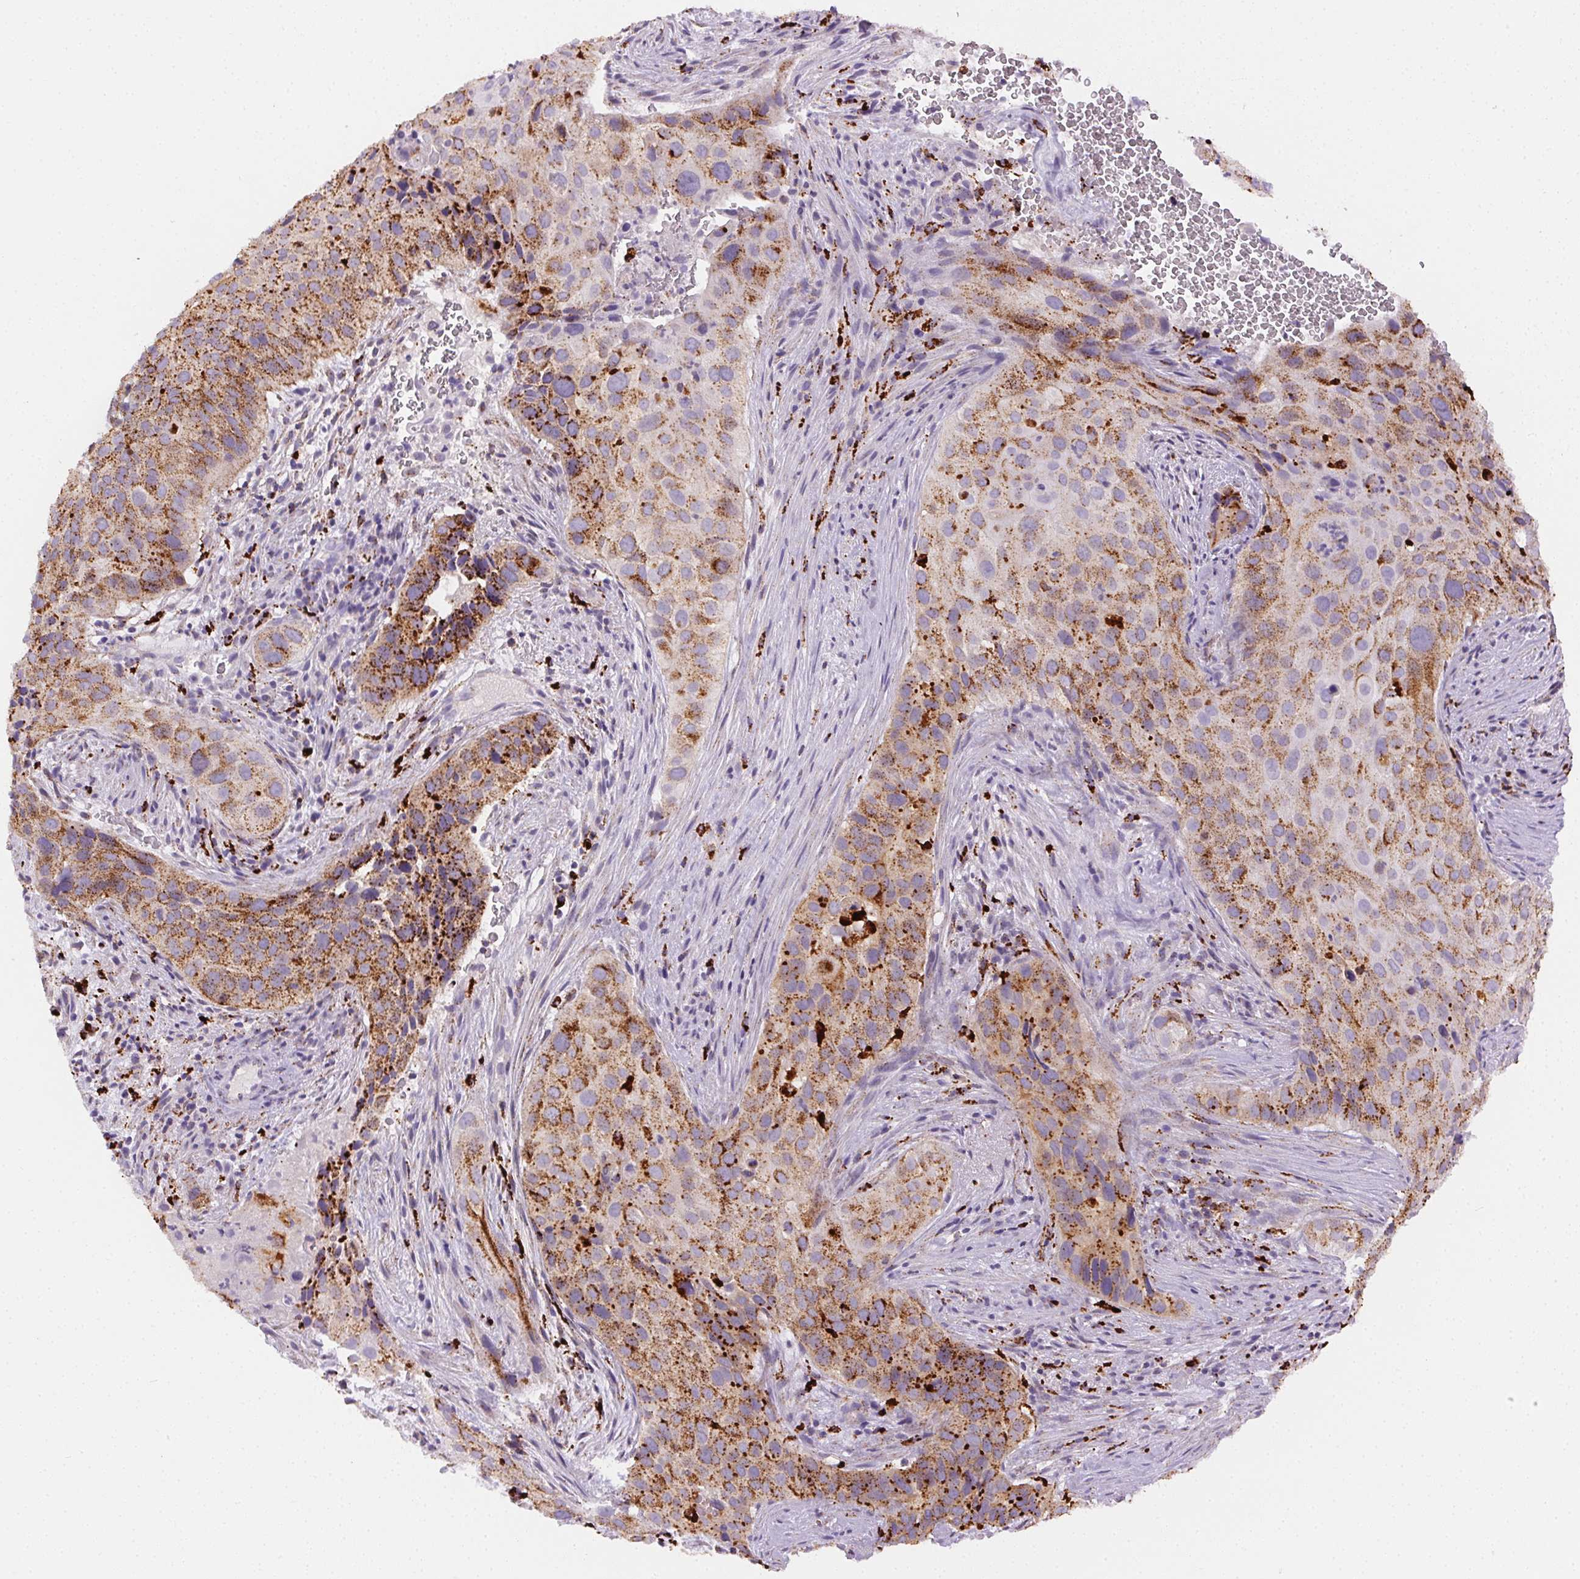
{"staining": {"intensity": "strong", "quantity": "25%-75%", "location": "cytoplasmic/membranous"}, "tissue": "cervical cancer", "cell_type": "Tumor cells", "image_type": "cancer", "snomed": [{"axis": "morphology", "description": "Squamous cell carcinoma, NOS"}, {"axis": "topography", "description": "Cervix"}], "caption": "IHC micrograph of neoplastic tissue: cervical cancer (squamous cell carcinoma) stained using immunohistochemistry (IHC) reveals high levels of strong protein expression localized specifically in the cytoplasmic/membranous of tumor cells, appearing as a cytoplasmic/membranous brown color.", "gene": "SCPEP1", "patient": {"sex": "female", "age": 38}}